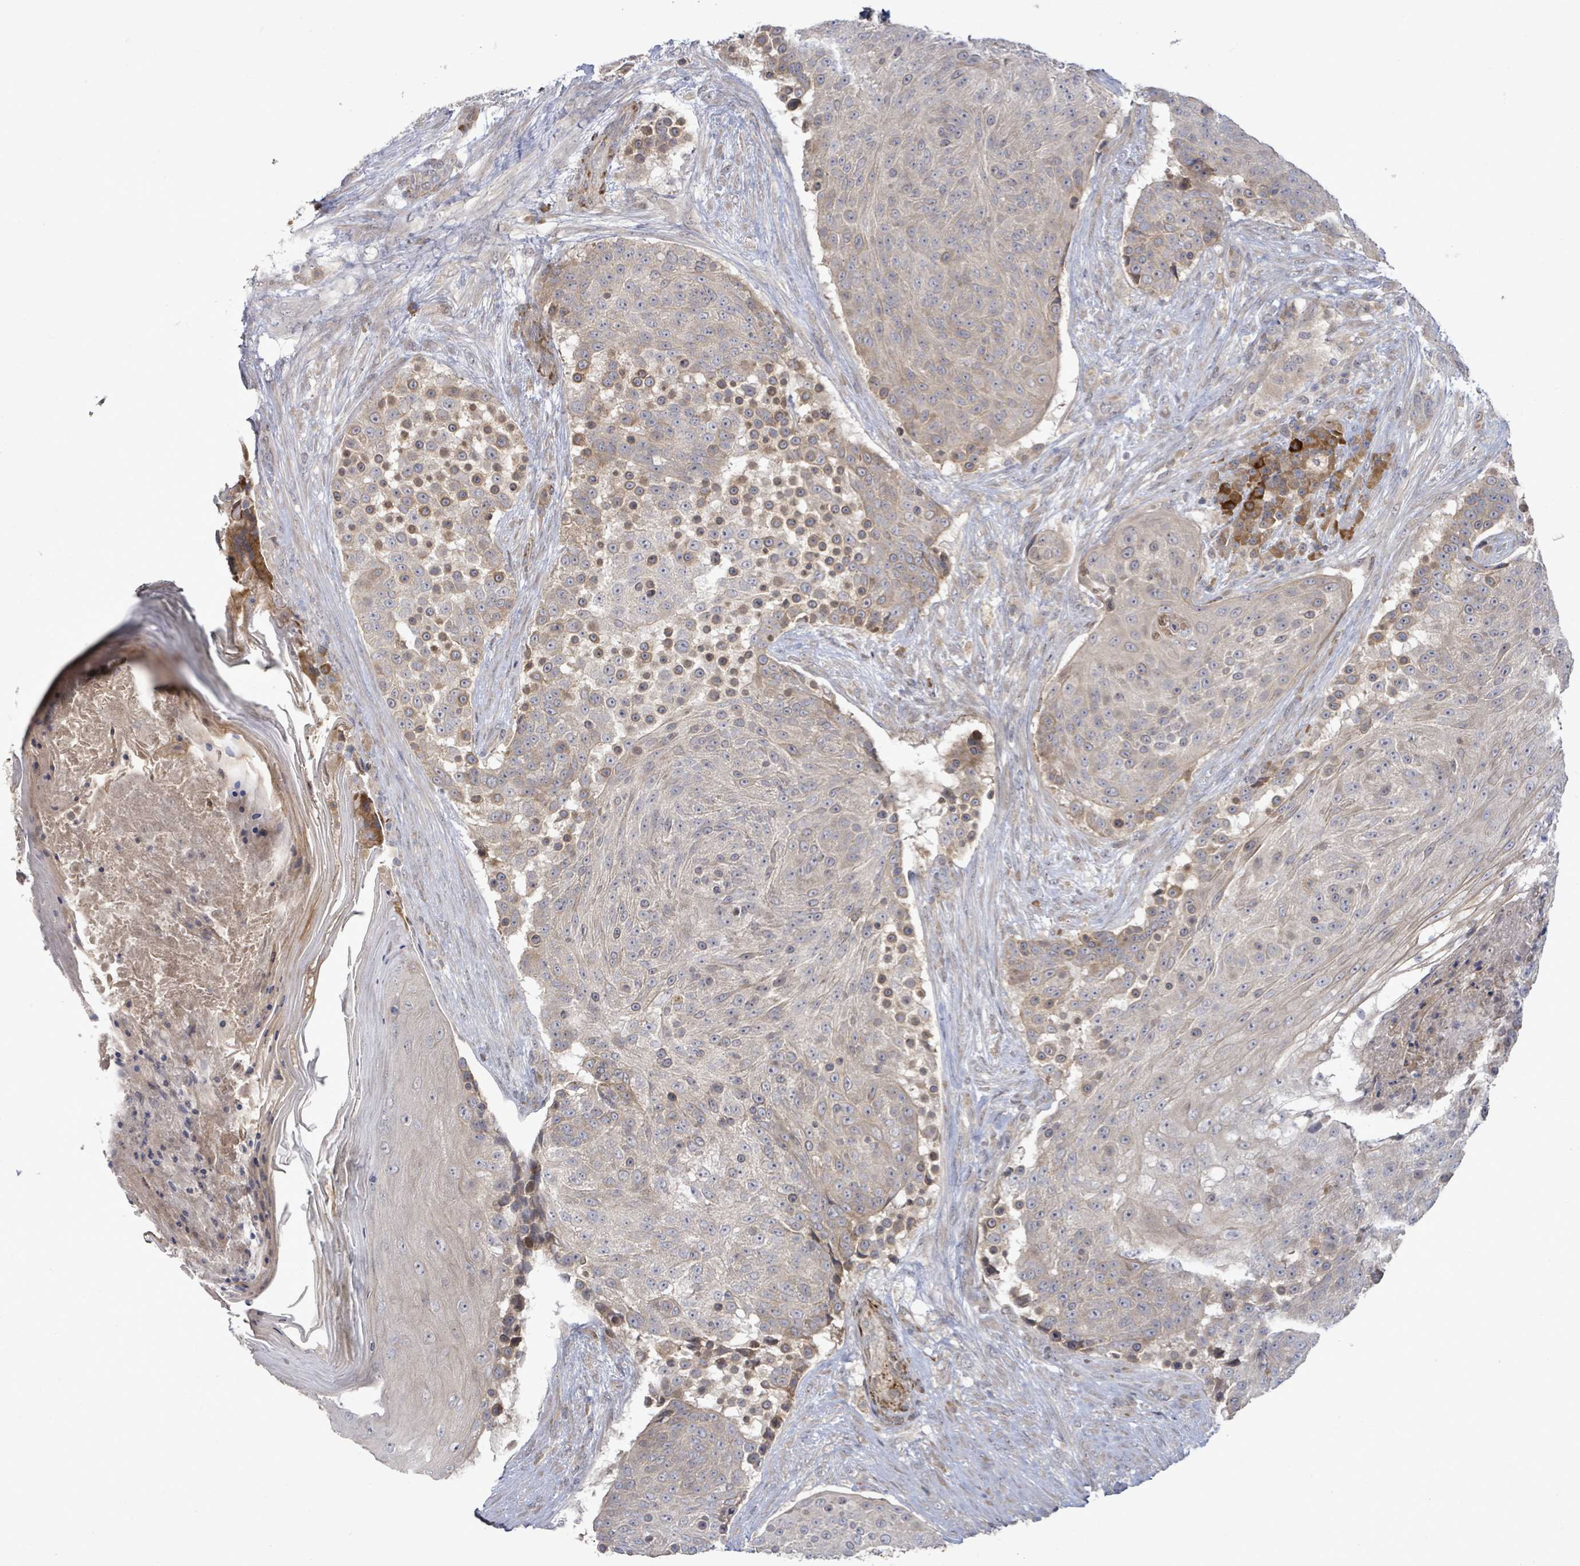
{"staining": {"intensity": "negative", "quantity": "none", "location": "none"}, "tissue": "urothelial cancer", "cell_type": "Tumor cells", "image_type": "cancer", "snomed": [{"axis": "morphology", "description": "Urothelial carcinoma, High grade"}, {"axis": "topography", "description": "Urinary bladder"}], "caption": "Immunohistochemistry (IHC) histopathology image of high-grade urothelial carcinoma stained for a protein (brown), which displays no positivity in tumor cells.", "gene": "SLIT3", "patient": {"sex": "female", "age": 63}}